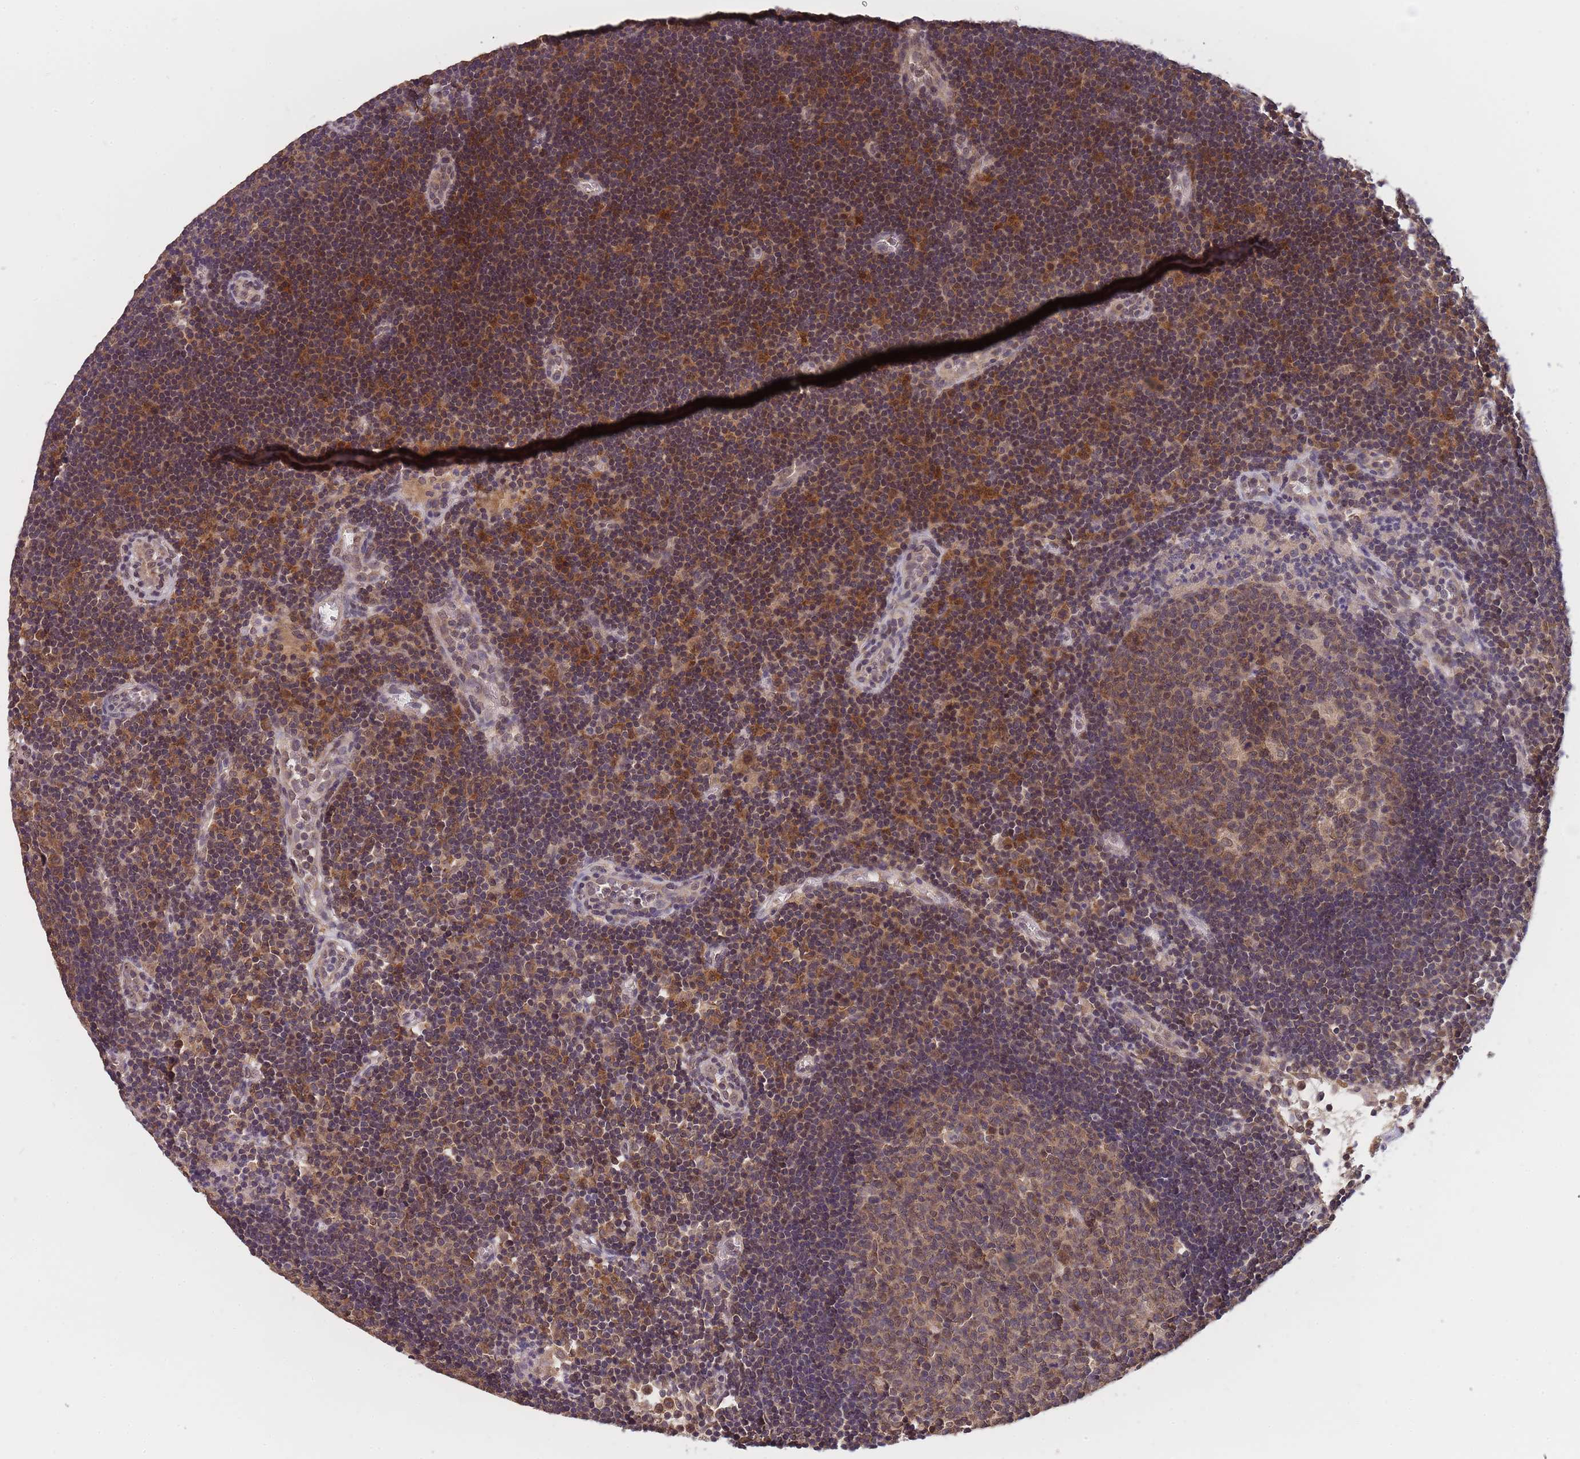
{"staining": {"intensity": "moderate", "quantity": "25%-75%", "location": "cytoplasmic/membranous"}, "tissue": "lymph node", "cell_type": "Germinal center cells", "image_type": "normal", "snomed": [{"axis": "morphology", "description": "Normal tissue, NOS"}, {"axis": "topography", "description": "Lymph node"}], "caption": "DAB immunohistochemical staining of normal human lymph node demonstrates moderate cytoplasmic/membranous protein staining in approximately 25%-75% of germinal center cells. (Stains: DAB in brown, nuclei in blue, Microscopy: brightfield microscopy at high magnification).", "gene": "PIP4P1", "patient": {"sex": "male", "age": 62}}